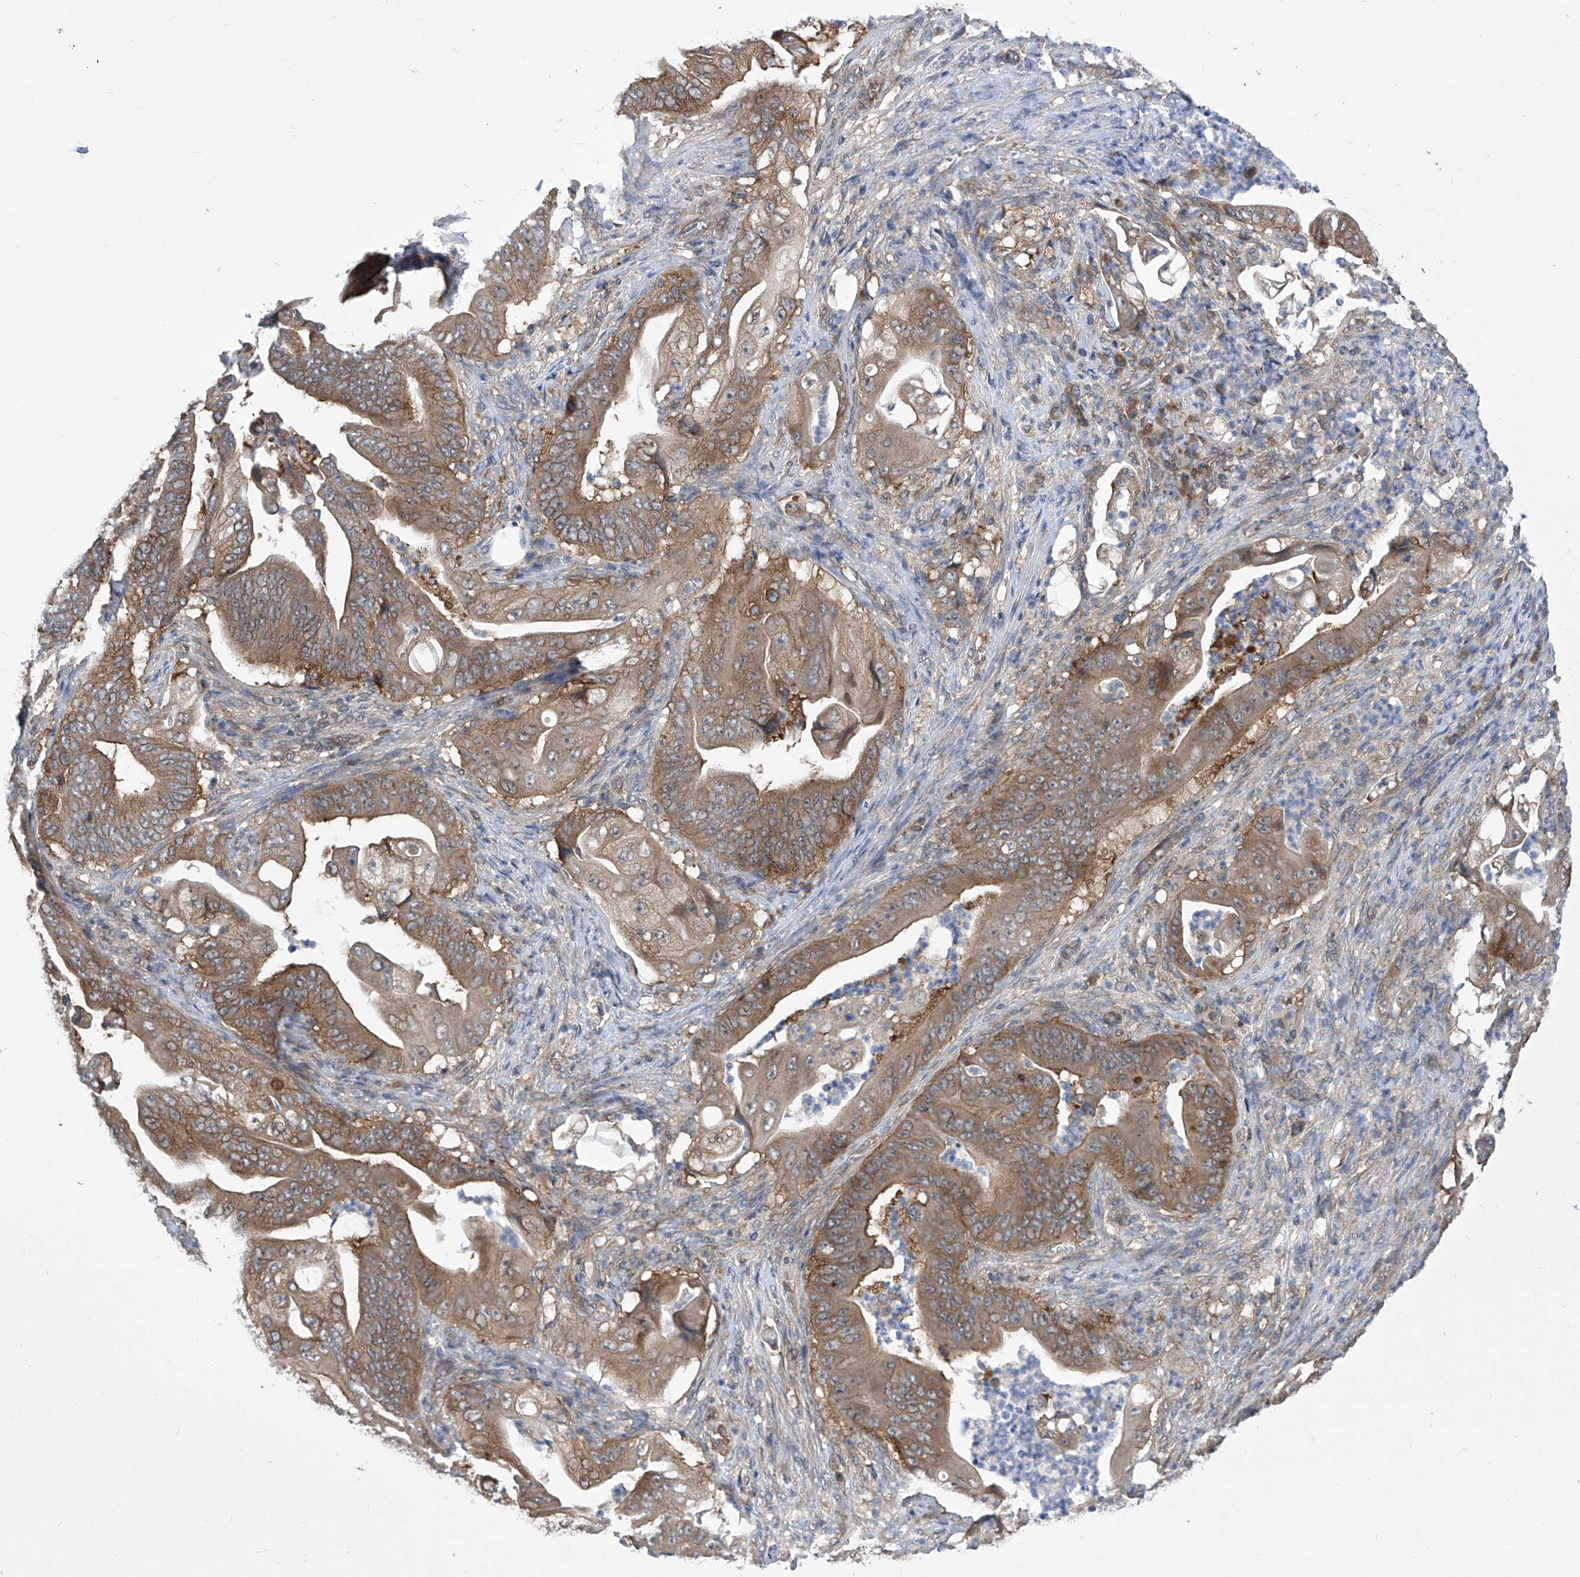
{"staining": {"intensity": "moderate", "quantity": ">75%", "location": "cytoplasmic/membranous"}, "tissue": "stomach cancer", "cell_type": "Tumor cells", "image_type": "cancer", "snomed": [{"axis": "morphology", "description": "Adenocarcinoma, NOS"}, {"axis": "topography", "description": "Stomach"}], "caption": "Immunohistochemistry of stomach adenocarcinoma shows medium levels of moderate cytoplasmic/membranous staining in approximately >75% of tumor cells.", "gene": "EIF3M", "patient": {"sex": "female", "age": 73}}